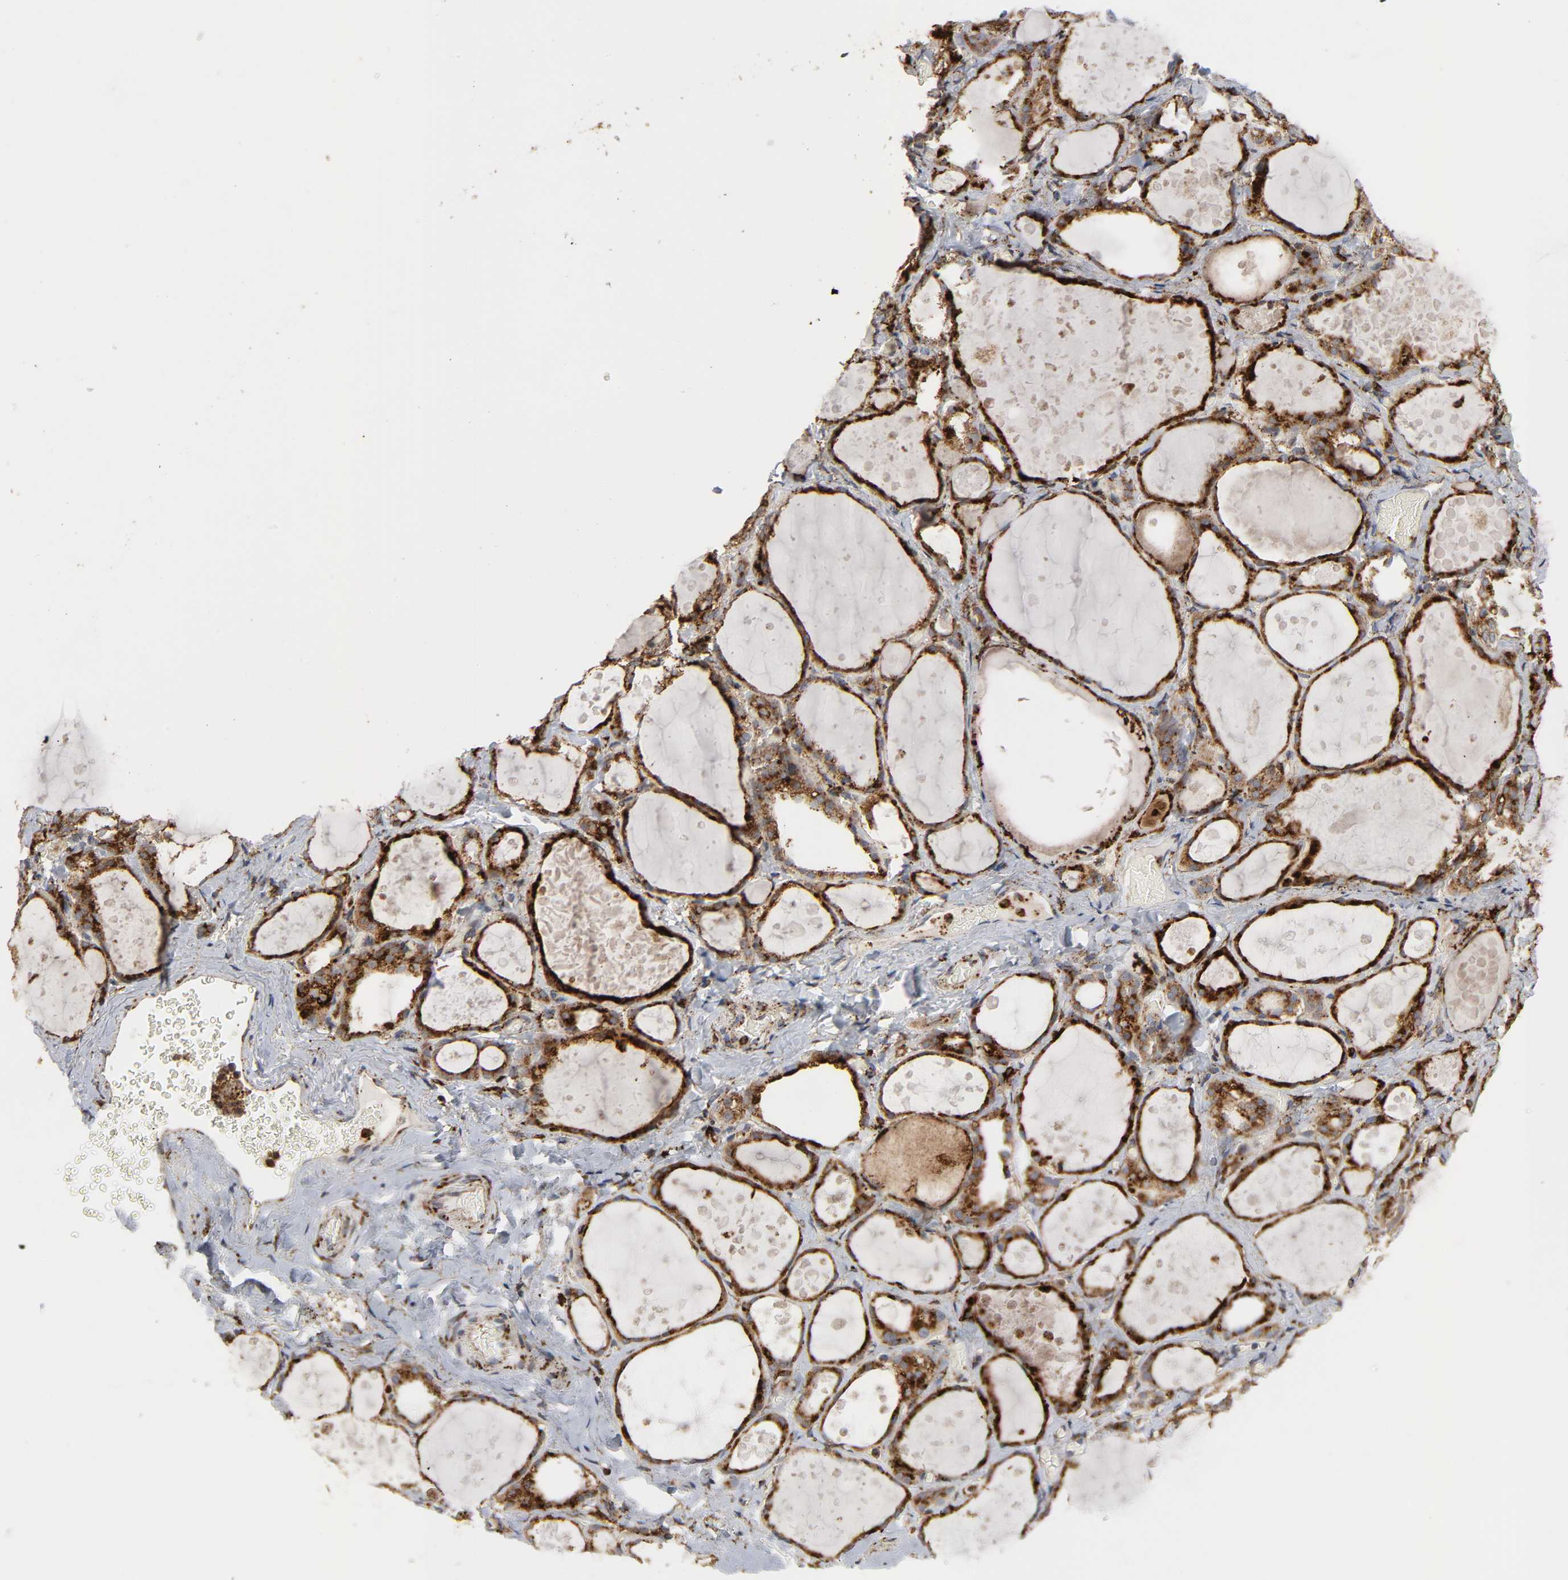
{"staining": {"intensity": "strong", "quantity": ">75%", "location": "cytoplasmic/membranous"}, "tissue": "thyroid gland", "cell_type": "Glandular cells", "image_type": "normal", "snomed": [{"axis": "morphology", "description": "Normal tissue, NOS"}, {"axis": "topography", "description": "Thyroid gland"}], "caption": "A high-resolution photomicrograph shows immunohistochemistry (IHC) staining of benign thyroid gland, which reveals strong cytoplasmic/membranous expression in about >75% of glandular cells. (brown staining indicates protein expression, while blue staining denotes nuclei).", "gene": "PSAP", "patient": {"sex": "female", "age": 75}}